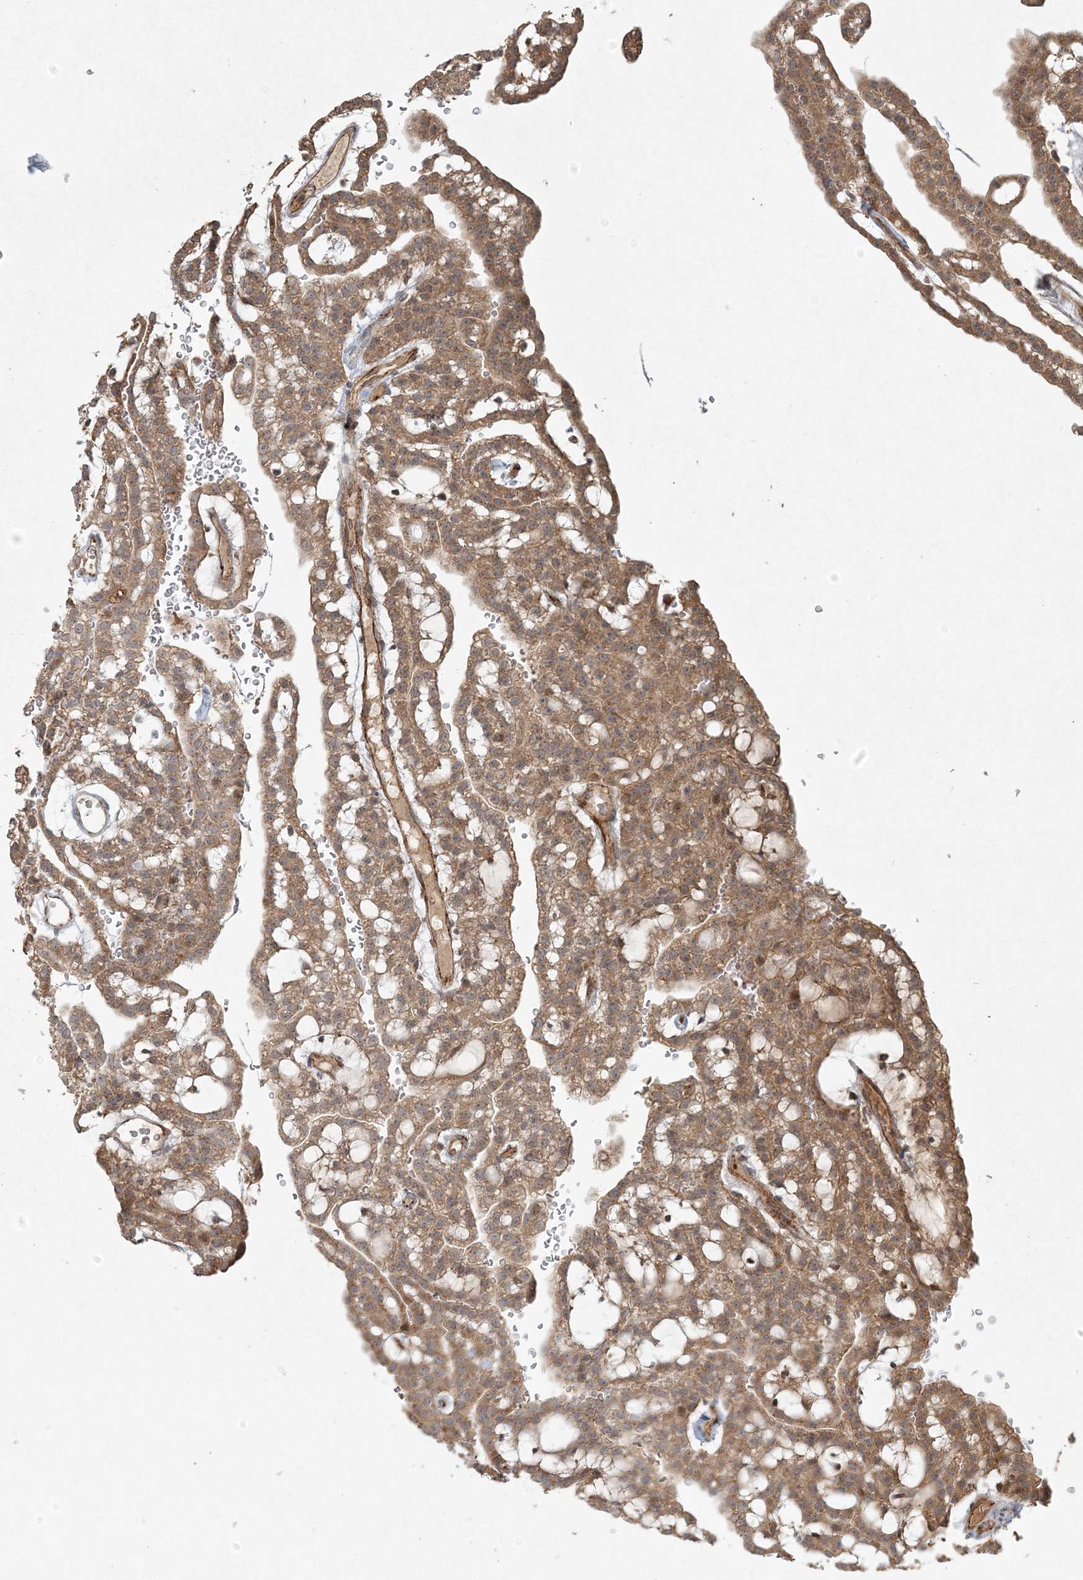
{"staining": {"intensity": "moderate", "quantity": ">75%", "location": "cytoplasmic/membranous"}, "tissue": "renal cancer", "cell_type": "Tumor cells", "image_type": "cancer", "snomed": [{"axis": "morphology", "description": "Adenocarcinoma, NOS"}, {"axis": "topography", "description": "Kidney"}], "caption": "Immunohistochemical staining of human adenocarcinoma (renal) displays medium levels of moderate cytoplasmic/membranous positivity in about >75% of tumor cells.", "gene": "ANAPC16", "patient": {"sex": "male", "age": 63}}